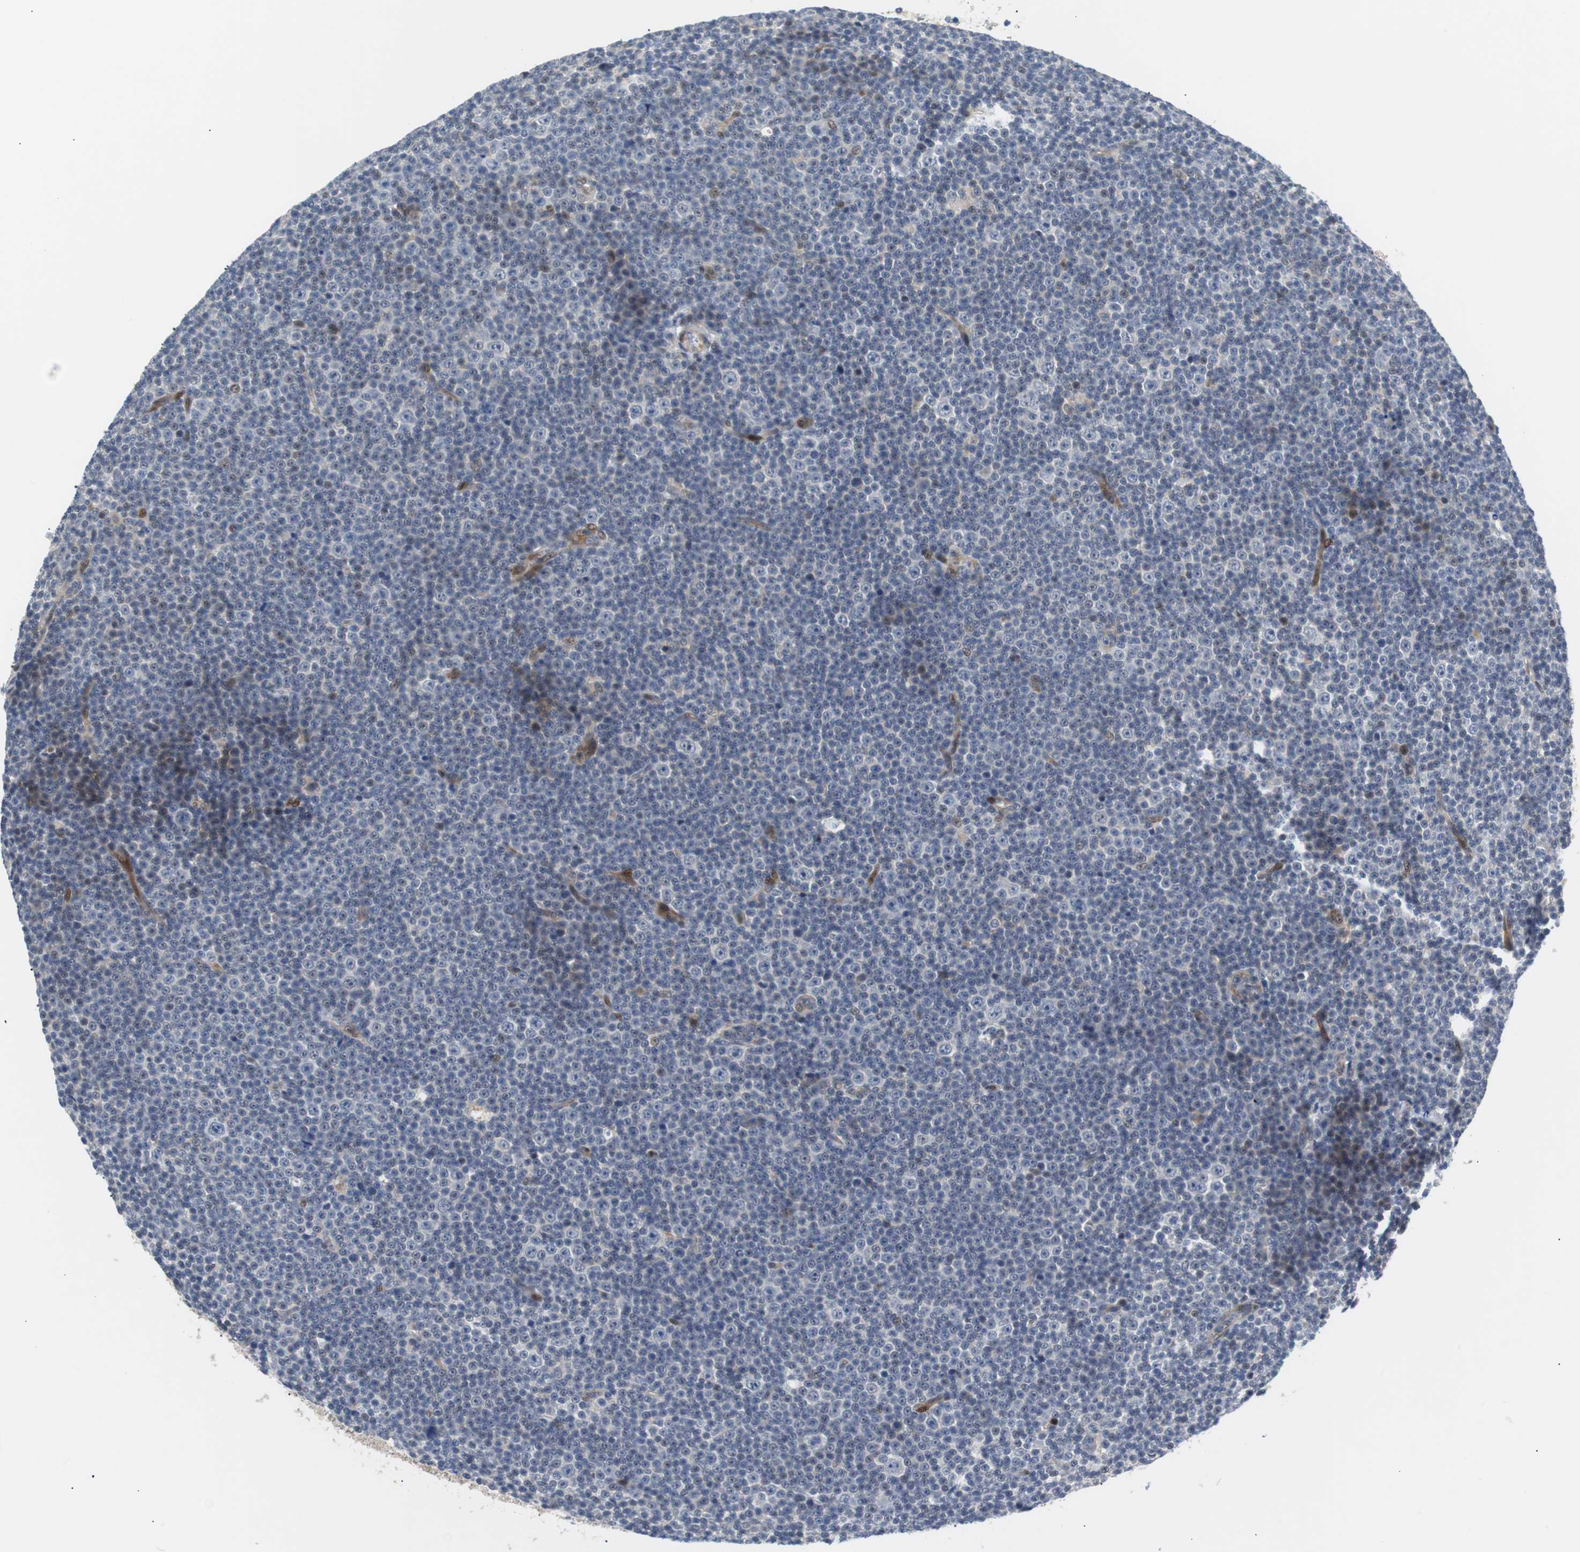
{"staining": {"intensity": "weak", "quantity": "<25%", "location": "nuclear"}, "tissue": "lymphoma", "cell_type": "Tumor cells", "image_type": "cancer", "snomed": [{"axis": "morphology", "description": "Malignant lymphoma, non-Hodgkin's type, Low grade"}, {"axis": "topography", "description": "Lymph node"}], "caption": "This is an immunohistochemistry (IHC) image of human lymphoma. There is no positivity in tumor cells.", "gene": "MAP2K4", "patient": {"sex": "female", "age": 67}}